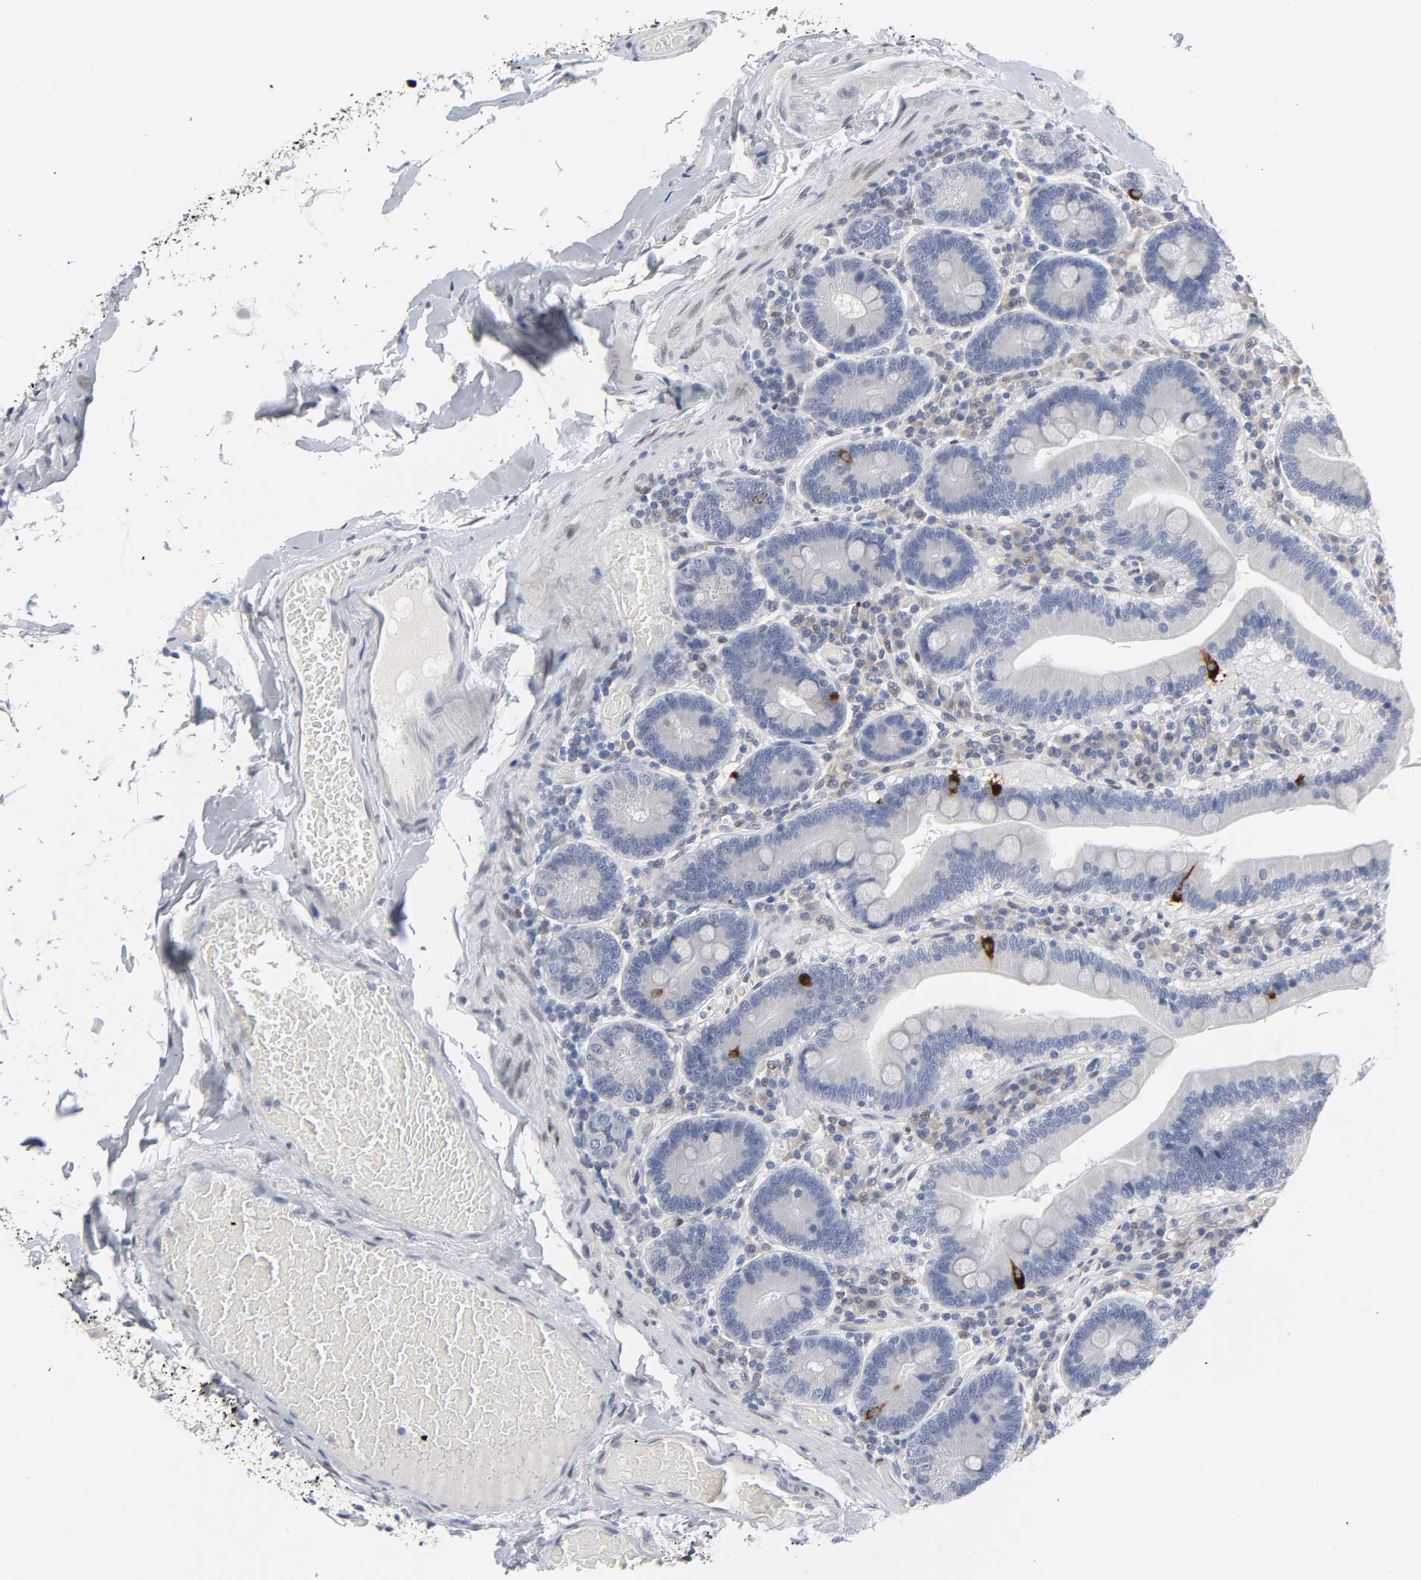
{"staining": {"intensity": "strong", "quantity": "<25%", "location": "cytoplasmic/membranous"}, "tissue": "duodenum", "cell_type": "Glandular cells", "image_type": "normal", "snomed": [{"axis": "morphology", "description": "Normal tissue, NOS"}, {"axis": "topography", "description": "Duodenum"}], "caption": "Protein analysis of benign duodenum reveals strong cytoplasmic/membranous expression in approximately <25% of glandular cells.", "gene": "SALL2", "patient": {"sex": "male", "age": 66}}